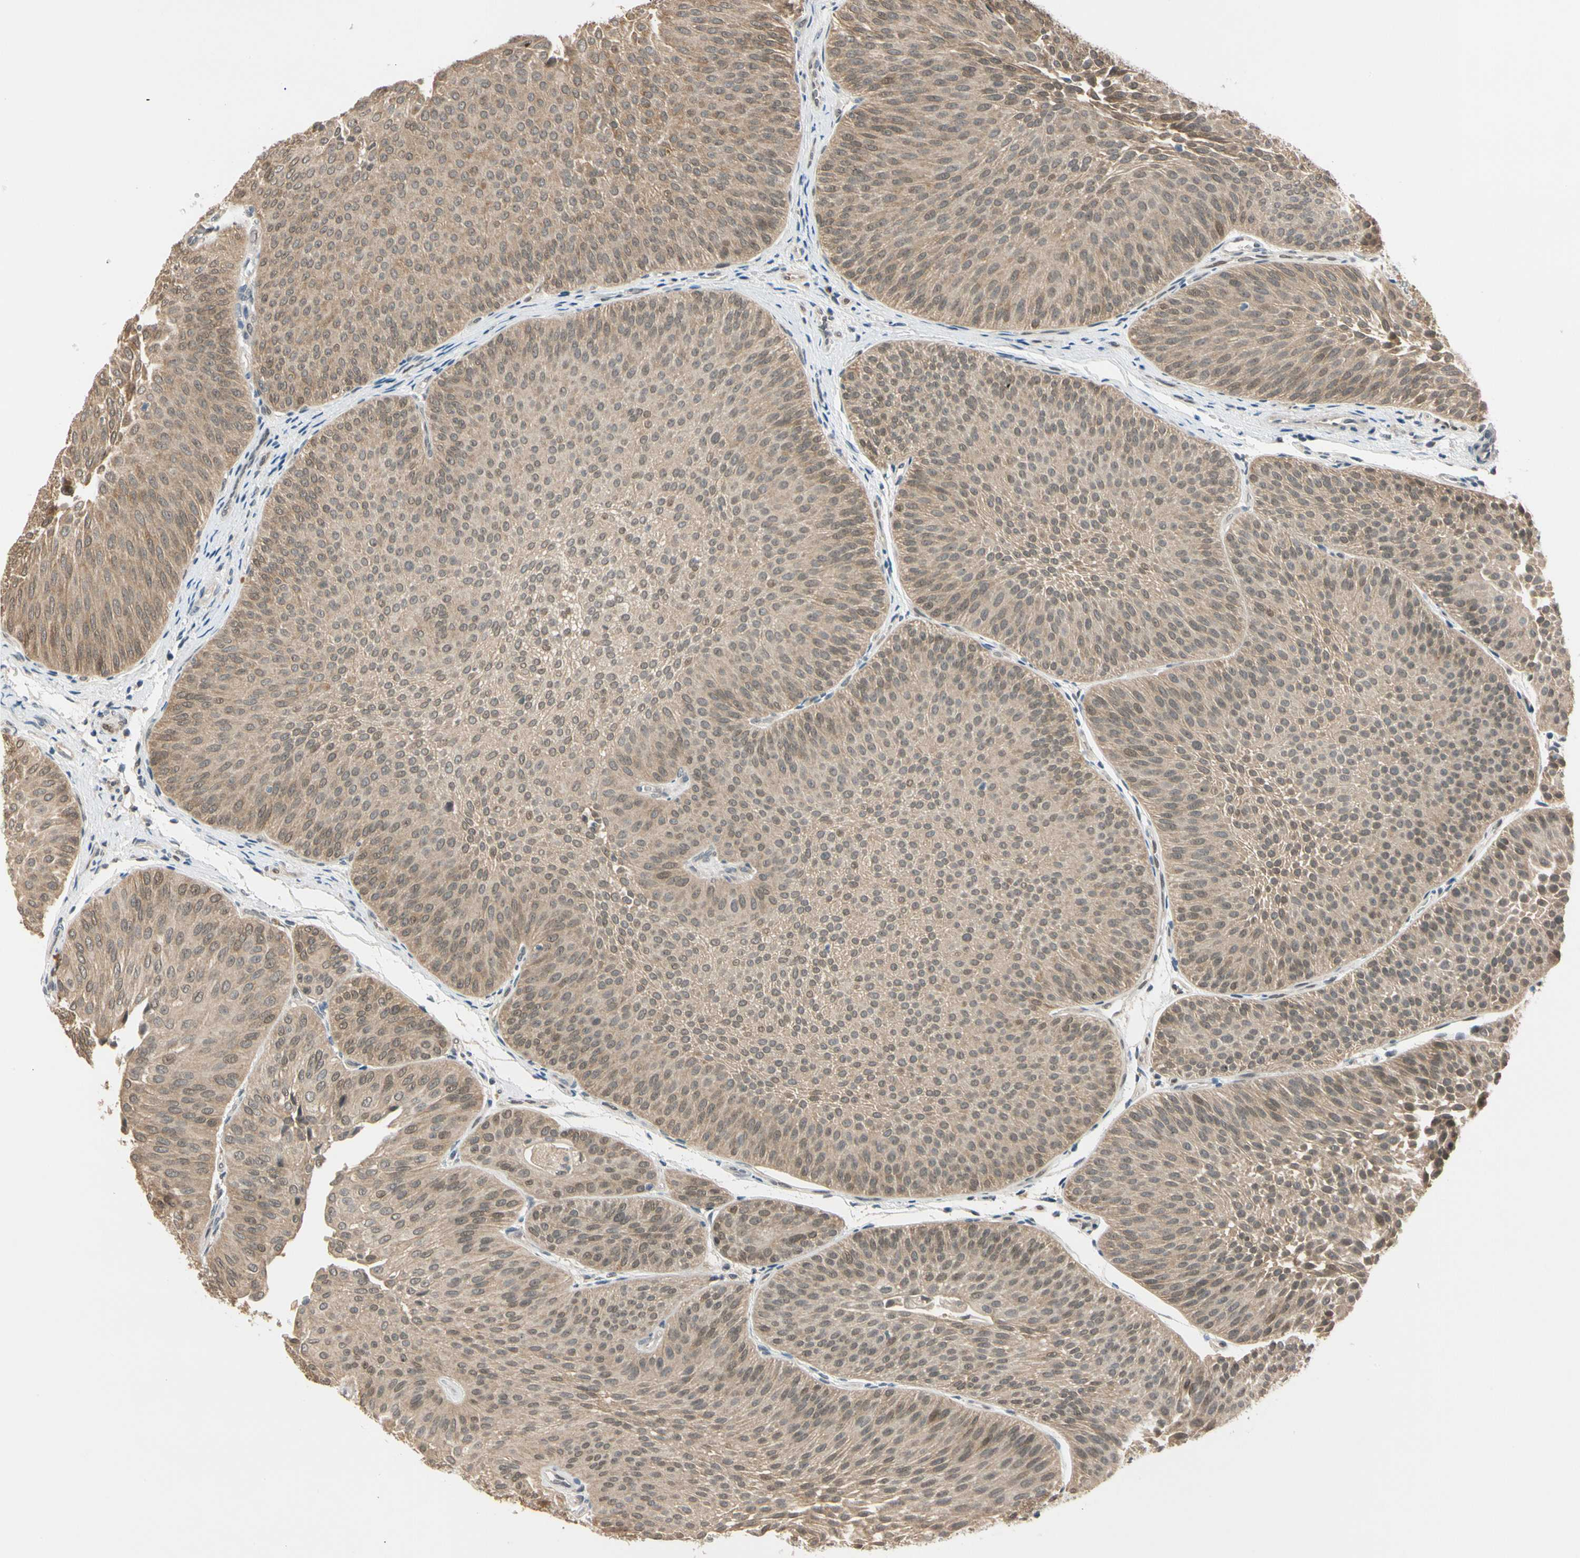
{"staining": {"intensity": "moderate", "quantity": ">75%", "location": "cytoplasmic/membranous,nuclear"}, "tissue": "urothelial cancer", "cell_type": "Tumor cells", "image_type": "cancer", "snomed": [{"axis": "morphology", "description": "Urothelial carcinoma, Low grade"}, {"axis": "topography", "description": "Urinary bladder"}], "caption": "Low-grade urothelial carcinoma stained with DAB (3,3'-diaminobenzidine) IHC reveals medium levels of moderate cytoplasmic/membranous and nuclear positivity in approximately >75% of tumor cells. Using DAB (3,3'-diaminobenzidine) (brown) and hematoxylin (blue) stains, captured at high magnification using brightfield microscopy.", "gene": "RIOX2", "patient": {"sex": "female", "age": 60}}